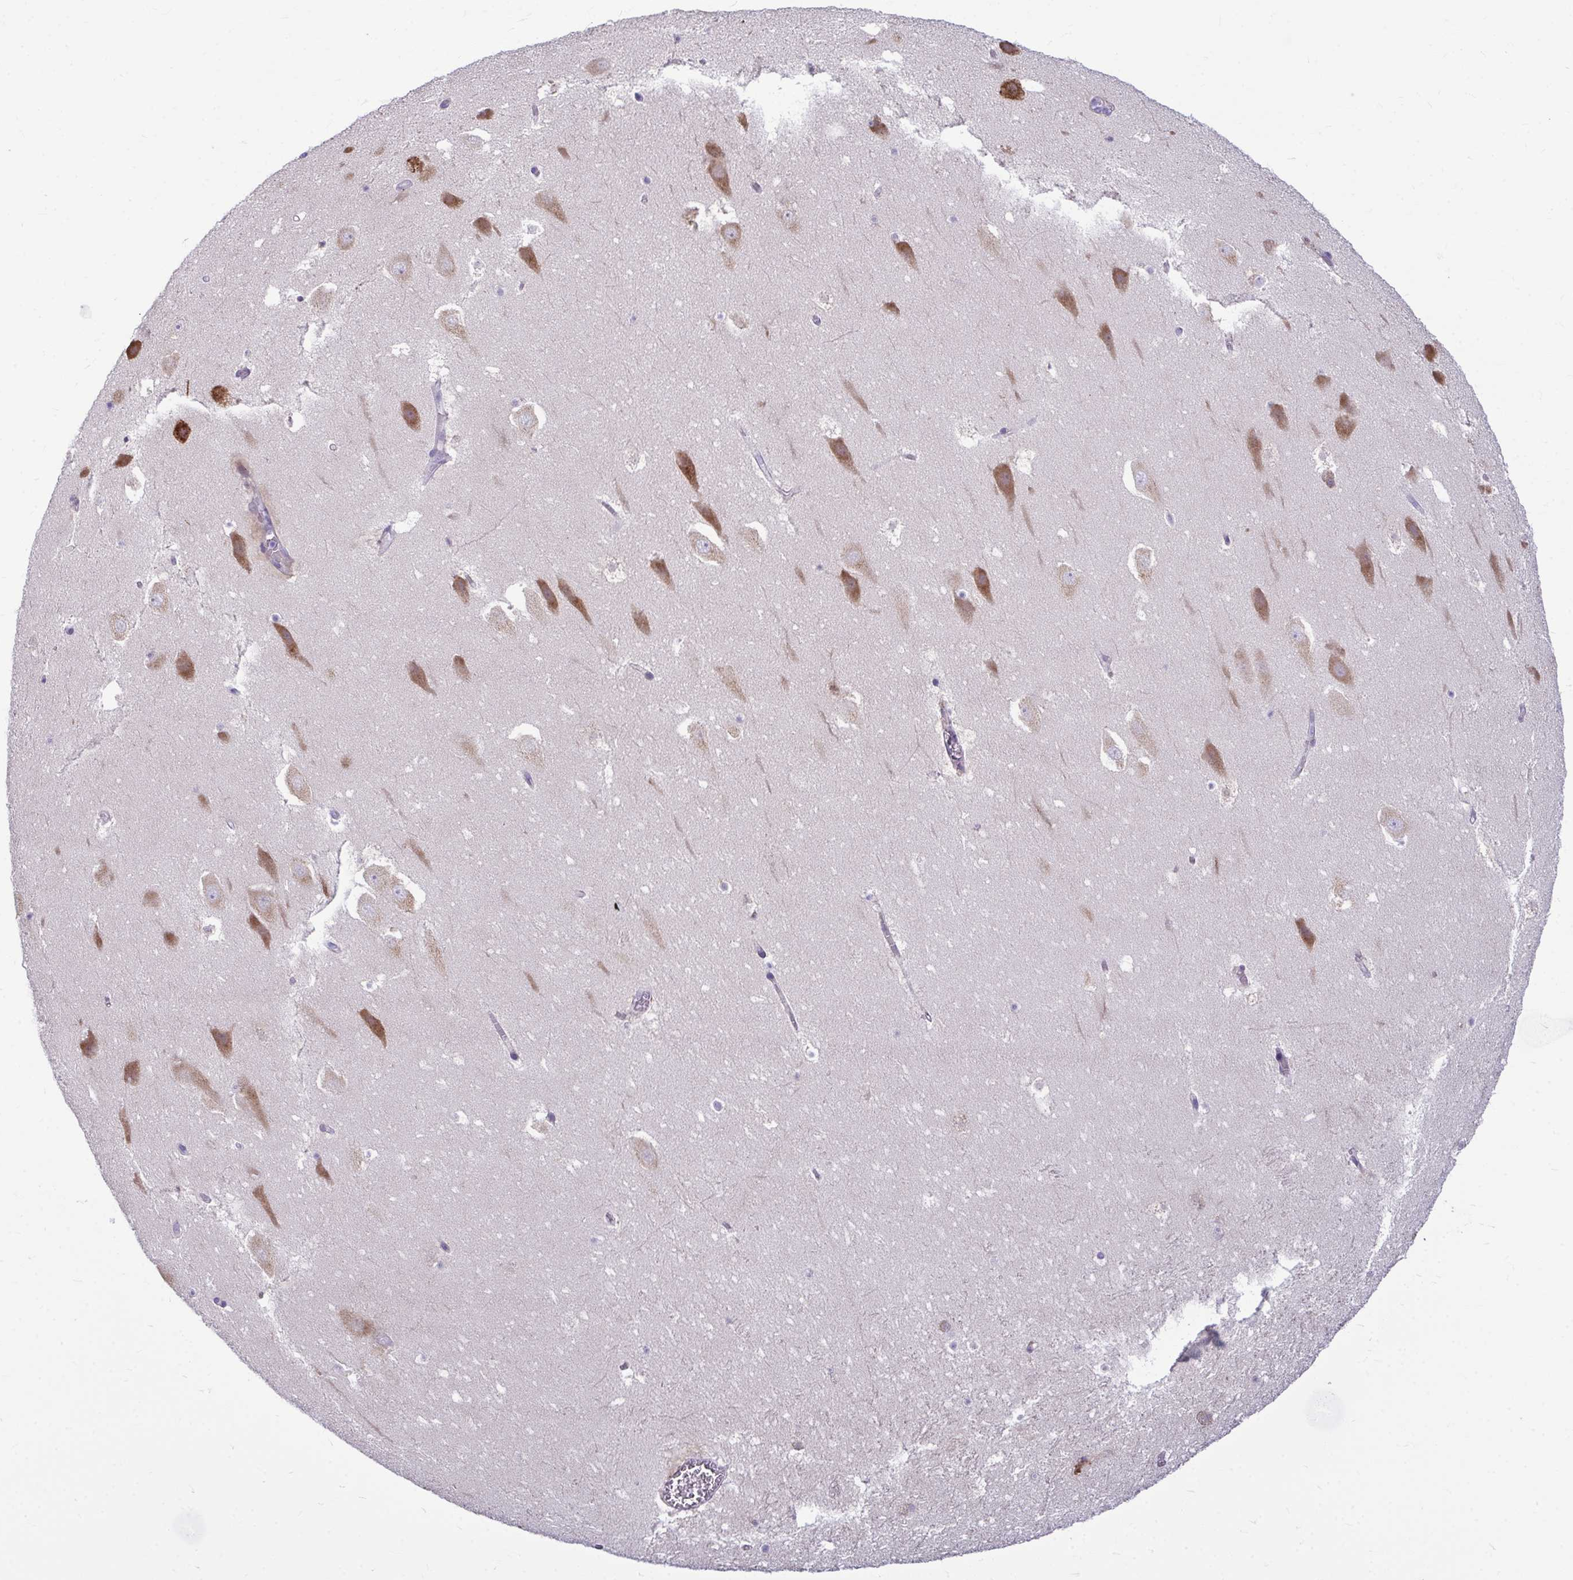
{"staining": {"intensity": "negative", "quantity": "none", "location": "none"}, "tissue": "hippocampus", "cell_type": "Glial cells", "image_type": "normal", "snomed": [{"axis": "morphology", "description": "Normal tissue, NOS"}, {"axis": "topography", "description": "Hippocampus"}], "caption": "This photomicrograph is of normal hippocampus stained with immunohistochemistry (IHC) to label a protein in brown with the nuclei are counter-stained blue. There is no staining in glial cells.", "gene": "SERPINI1", "patient": {"sex": "female", "age": 42}}